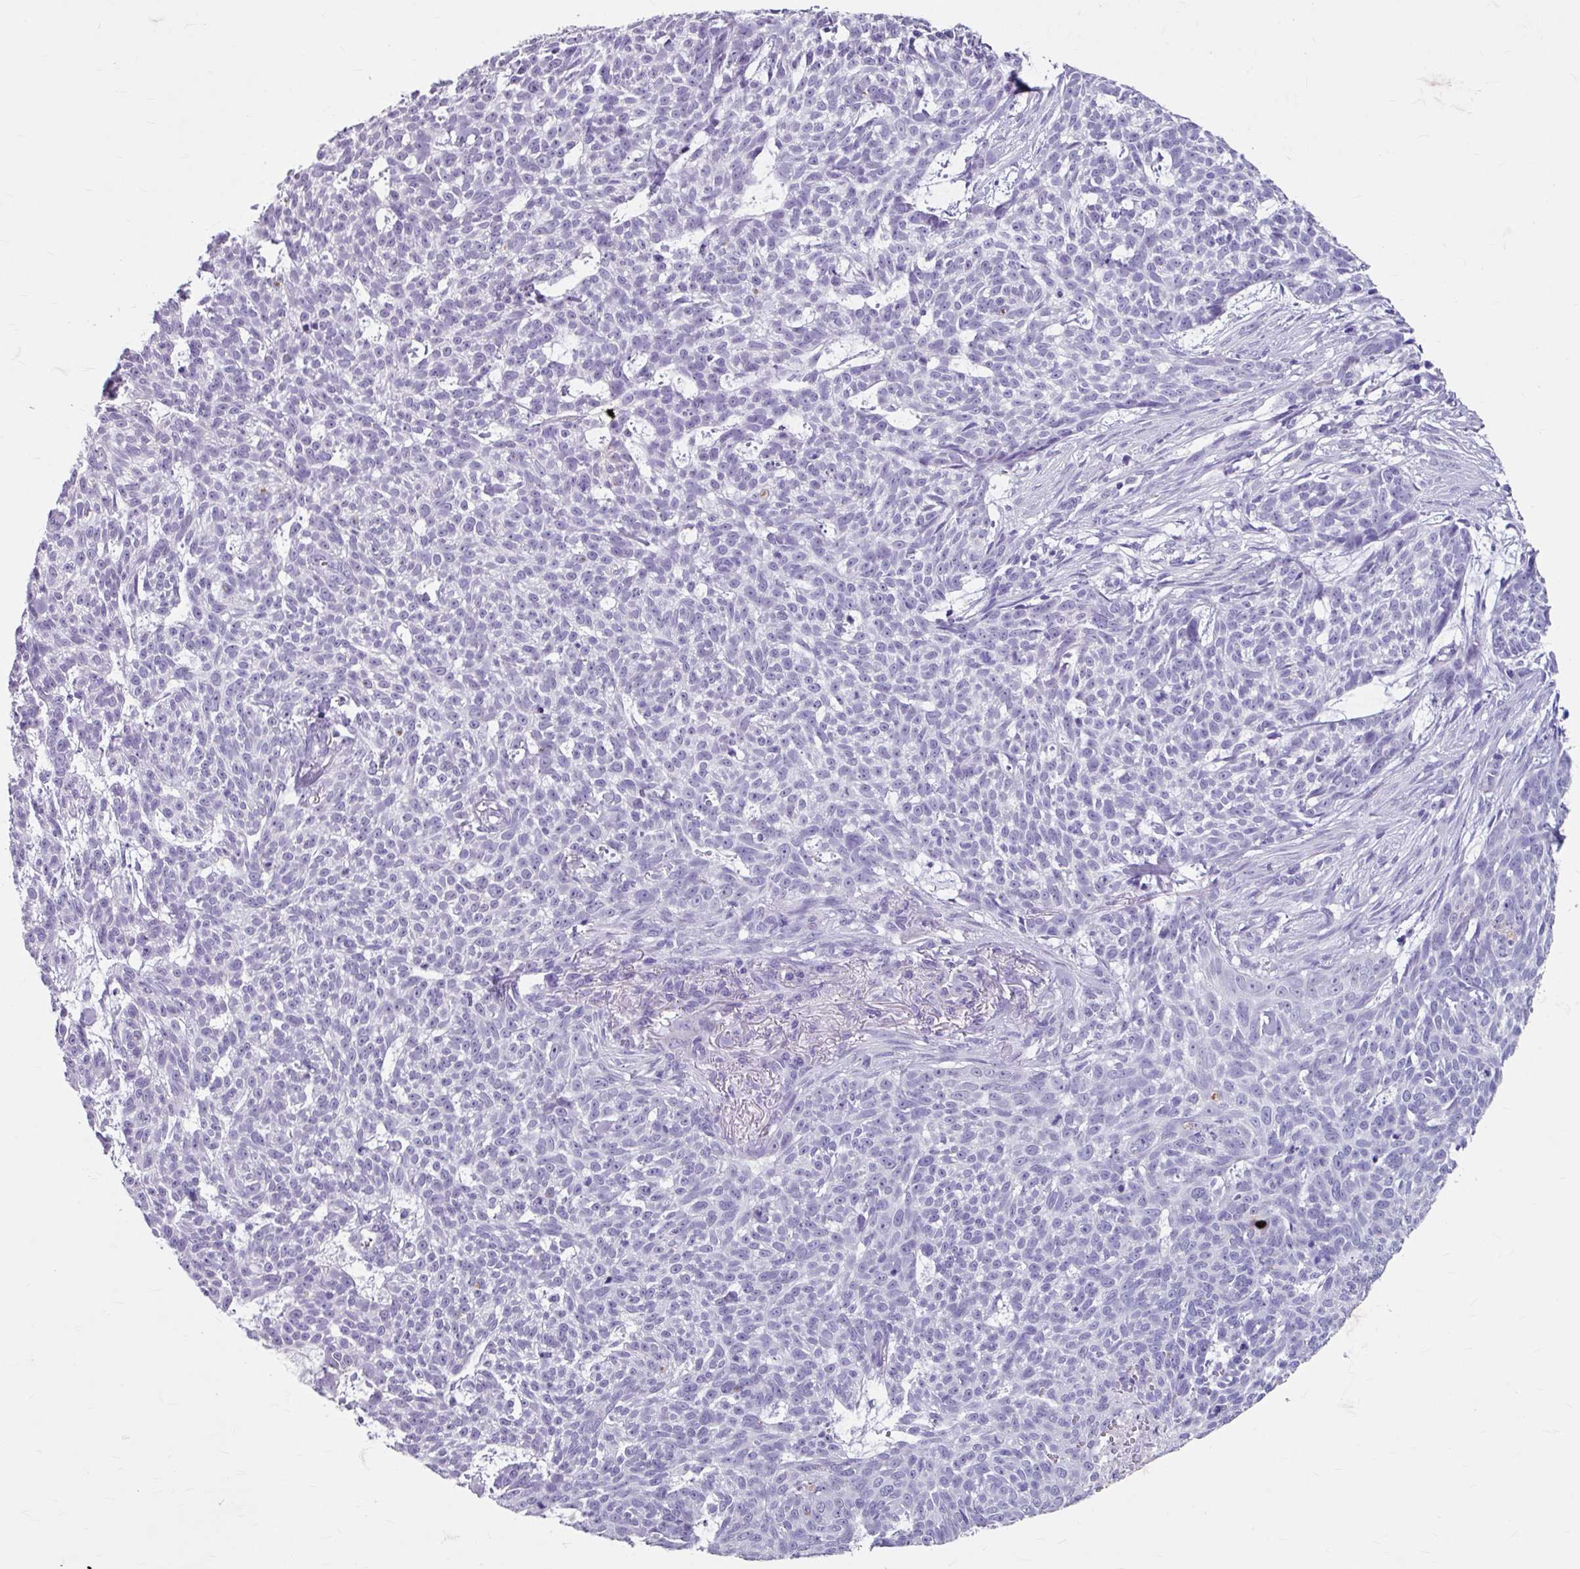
{"staining": {"intensity": "negative", "quantity": "none", "location": "none"}, "tissue": "skin cancer", "cell_type": "Tumor cells", "image_type": "cancer", "snomed": [{"axis": "morphology", "description": "Basal cell carcinoma"}, {"axis": "topography", "description": "Skin"}], "caption": "Immunohistochemistry of skin basal cell carcinoma shows no staining in tumor cells. The staining was performed using DAB to visualize the protein expression in brown, while the nuclei were stained in blue with hematoxylin (Magnification: 20x).", "gene": "ANKRD1", "patient": {"sex": "female", "age": 93}}